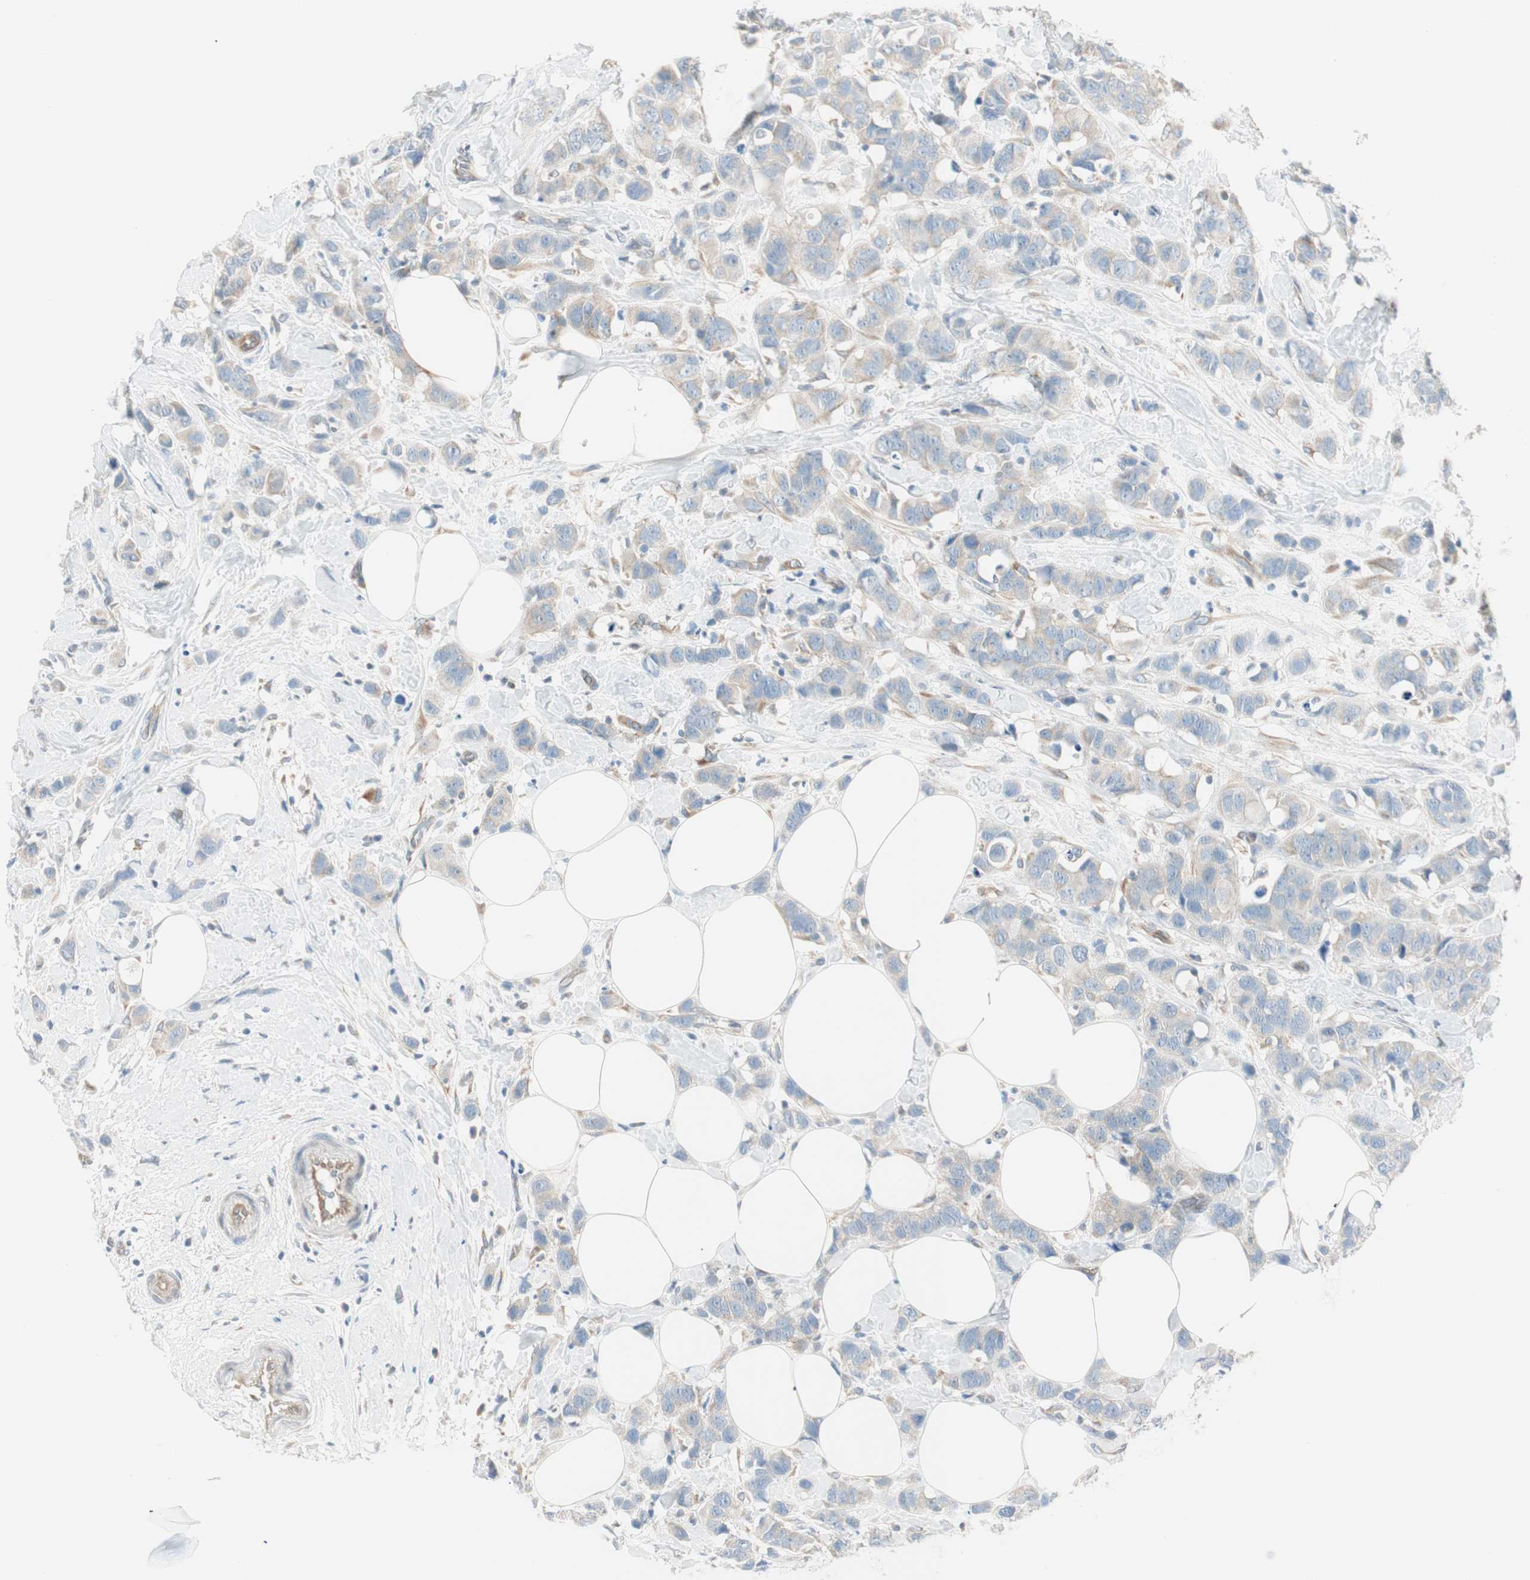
{"staining": {"intensity": "weak", "quantity": ">75%", "location": "cytoplasmic/membranous"}, "tissue": "breast cancer", "cell_type": "Tumor cells", "image_type": "cancer", "snomed": [{"axis": "morphology", "description": "Normal tissue, NOS"}, {"axis": "morphology", "description": "Duct carcinoma"}, {"axis": "topography", "description": "Breast"}], "caption": "The image reveals immunohistochemical staining of breast cancer (invasive ductal carcinoma). There is weak cytoplasmic/membranous expression is appreciated in about >75% of tumor cells.", "gene": "CDK3", "patient": {"sex": "female", "age": 50}}